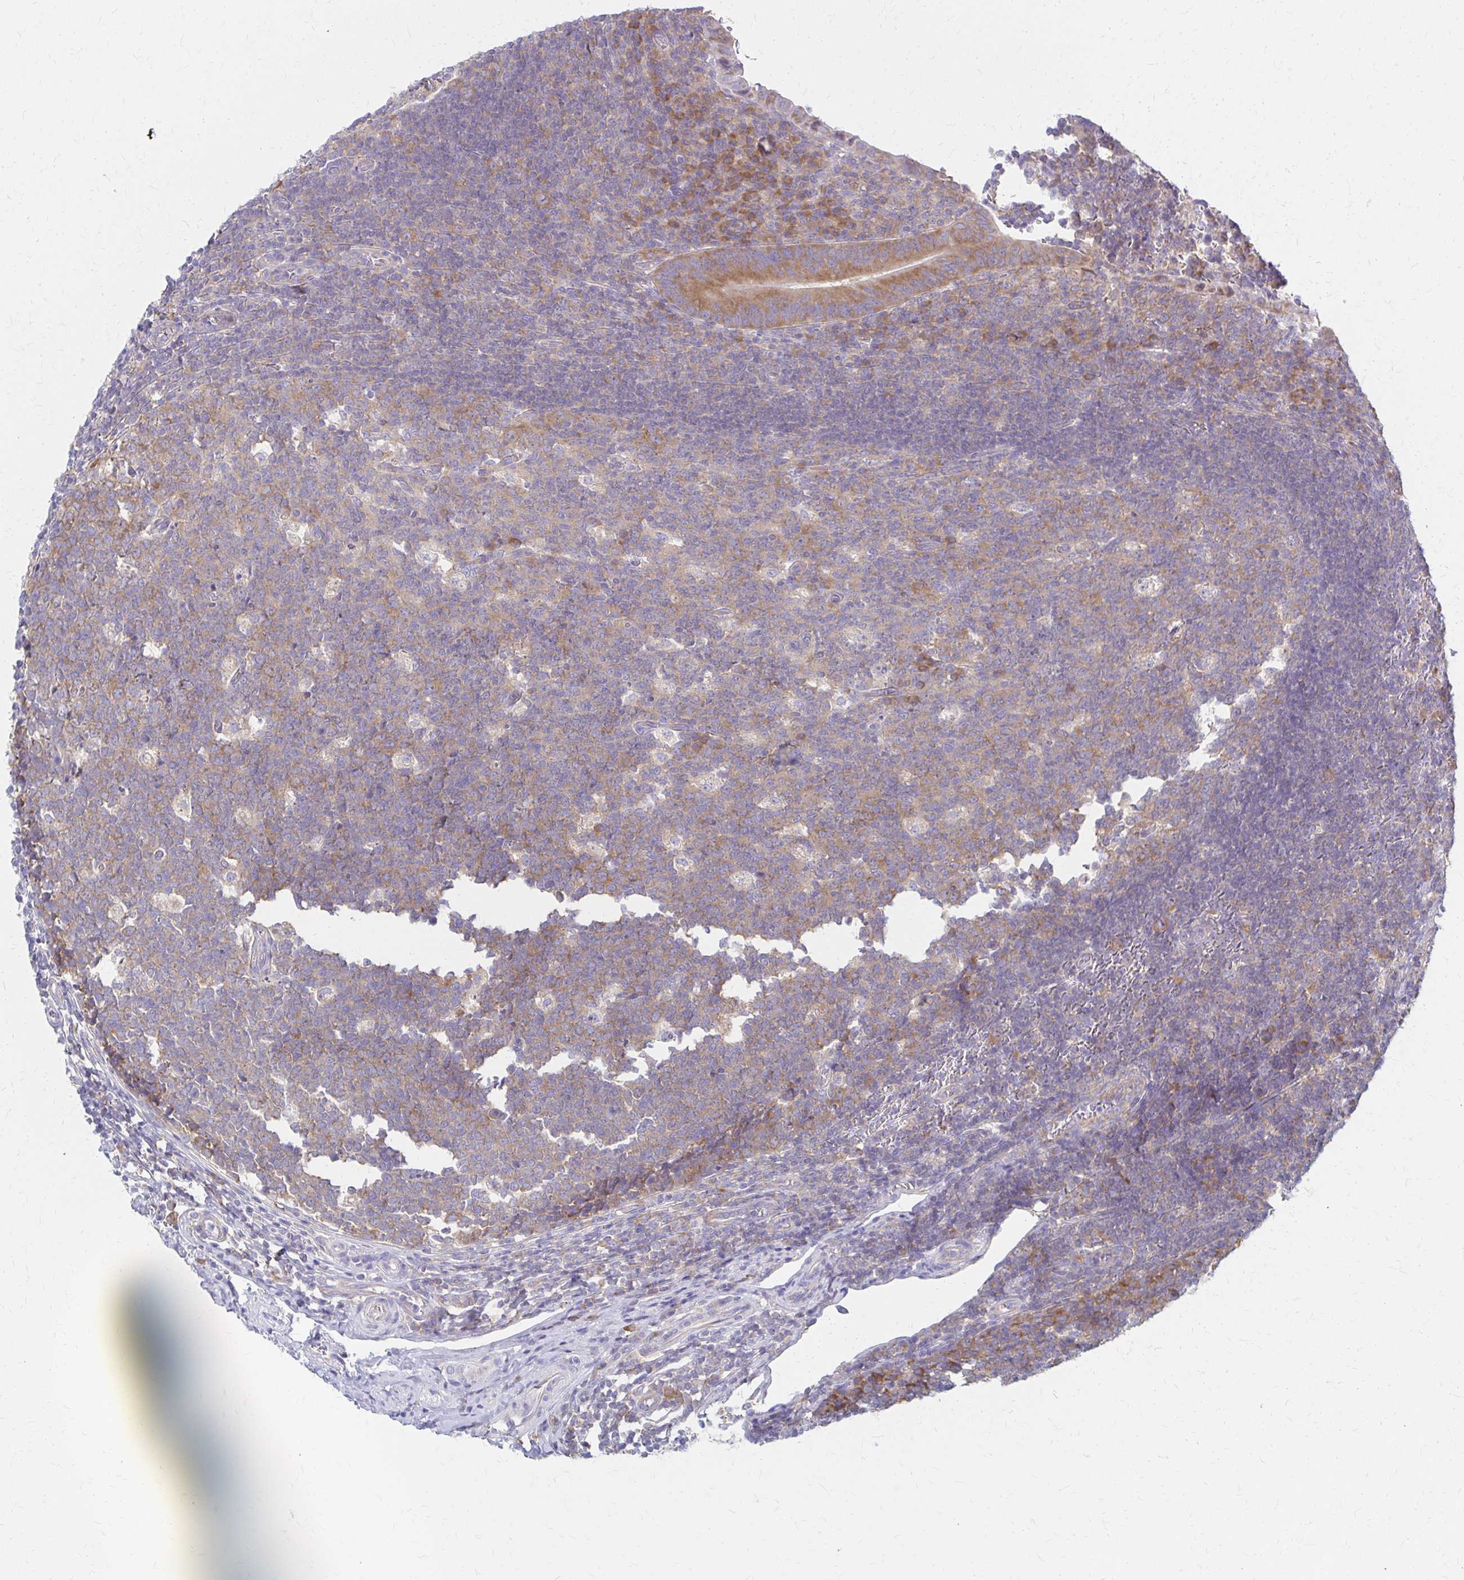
{"staining": {"intensity": "moderate", "quantity": ">75%", "location": "cytoplasmic/membranous"}, "tissue": "appendix", "cell_type": "Glandular cells", "image_type": "normal", "snomed": [{"axis": "morphology", "description": "Normal tissue, NOS"}, {"axis": "topography", "description": "Appendix"}], "caption": "IHC of unremarkable human appendix reveals medium levels of moderate cytoplasmic/membranous expression in approximately >75% of glandular cells.", "gene": "RPL27A", "patient": {"sex": "male", "age": 18}}